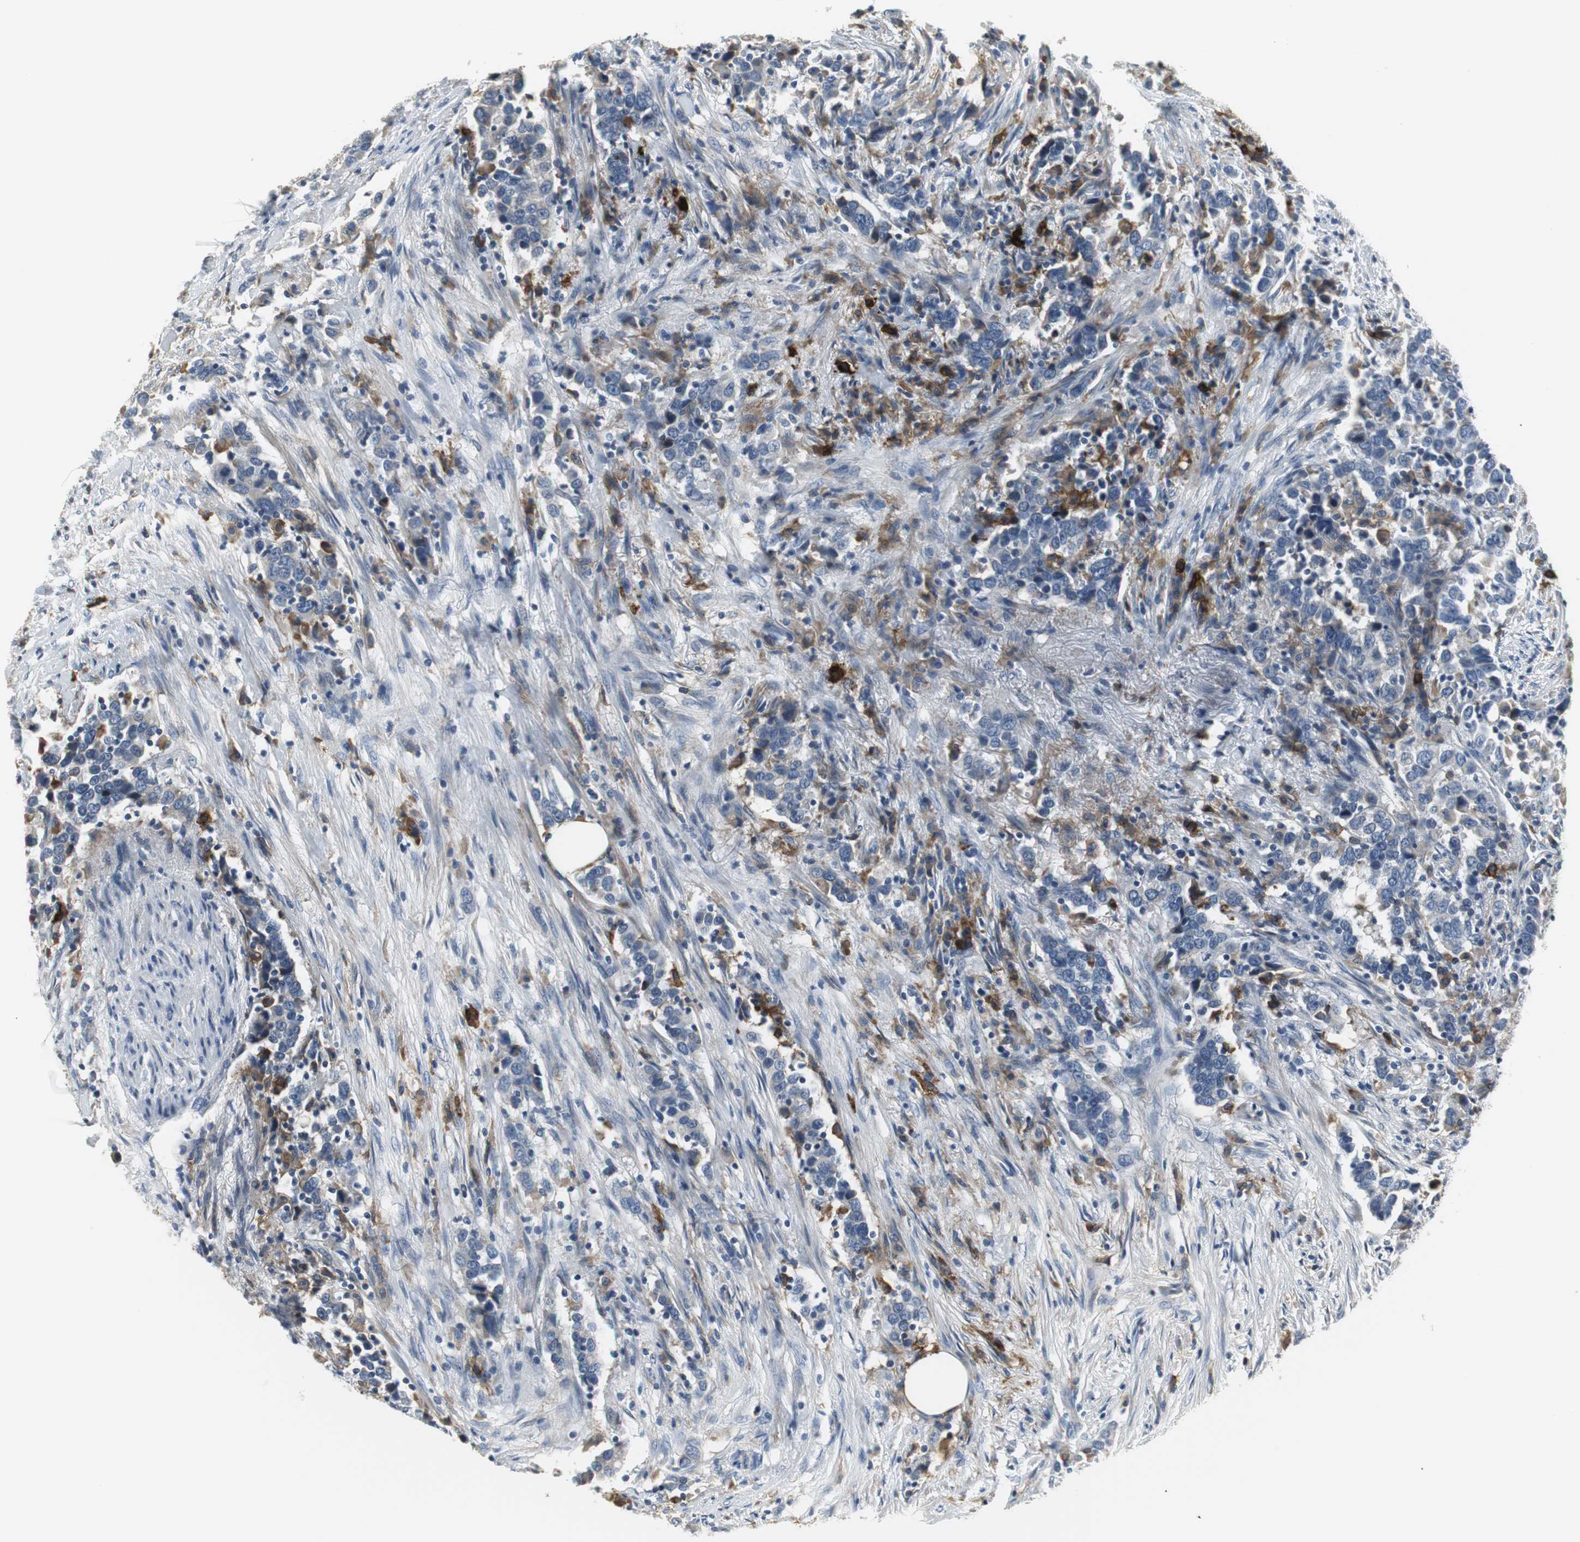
{"staining": {"intensity": "negative", "quantity": "none", "location": "none"}, "tissue": "urothelial cancer", "cell_type": "Tumor cells", "image_type": "cancer", "snomed": [{"axis": "morphology", "description": "Urothelial carcinoma, High grade"}, {"axis": "topography", "description": "Urinary bladder"}], "caption": "Immunohistochemistry of human high-grade urothelial carcinoma exhibits no expression in tumor cells. (Immunohistochemistry (ihc), brightfield microscopy, high magnification).", "gene": "SLC2A5", "patient": {"sex": "male", "age": 61}}